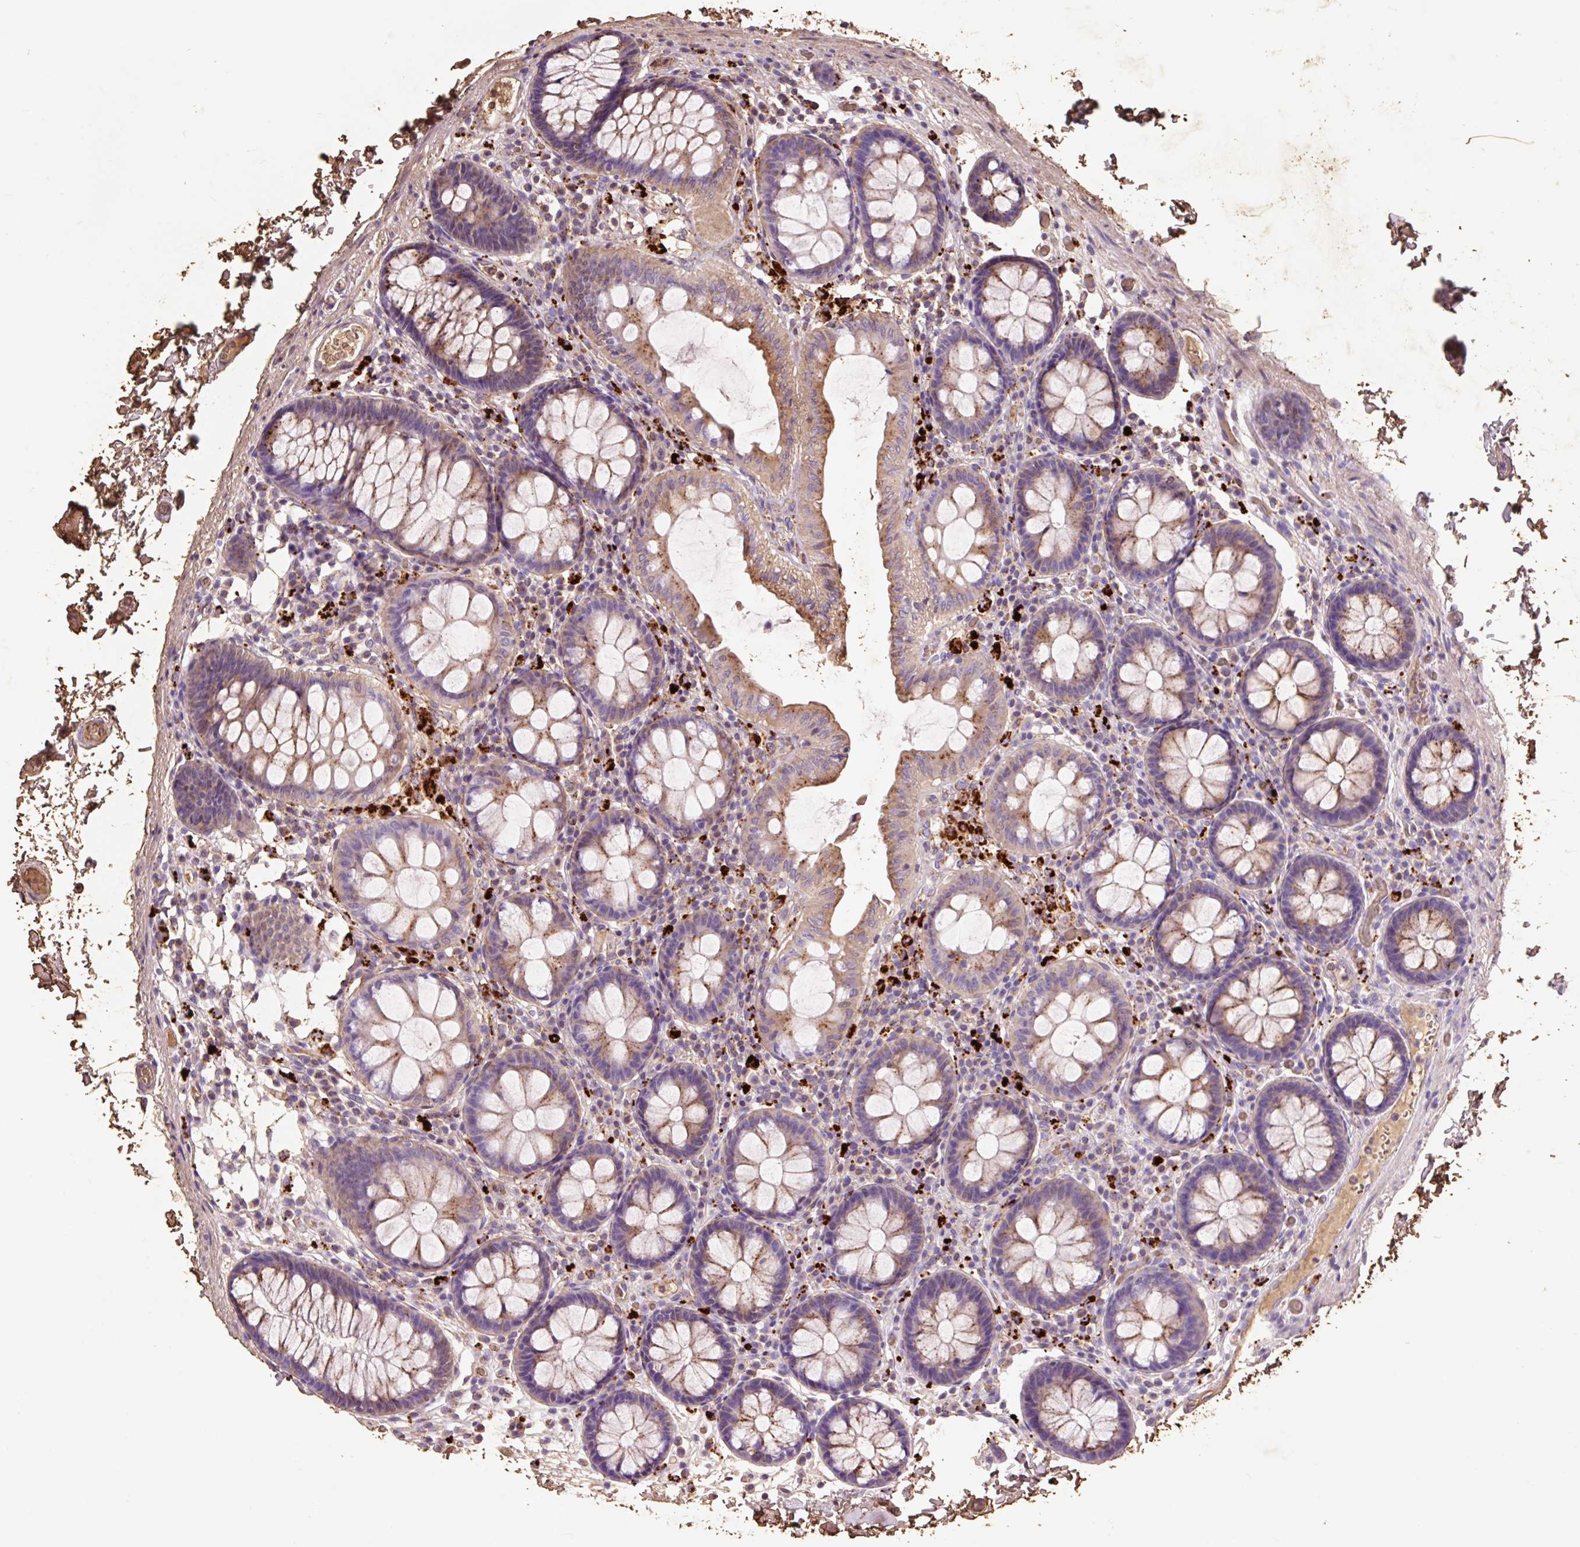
{"staining": {"intensity": "negative", "quantity": "none", "location": "none"}, "tissue": "colon", "cell_type": "Endothelial cells", "image_type": "normal", "snomed": [{"axis": "morphology", "description": "Normal tissue, NOS"}, {"axis": "topography", "description": "Colon"}, {"axis": "topography", "description": "Peripheral nerve tissue"}], "caption": "IHC of unremarkable human colon shows no positivity in endothelial cells.", "gene": "HEXA", "patient": {"sex": "male", "age": 84}}